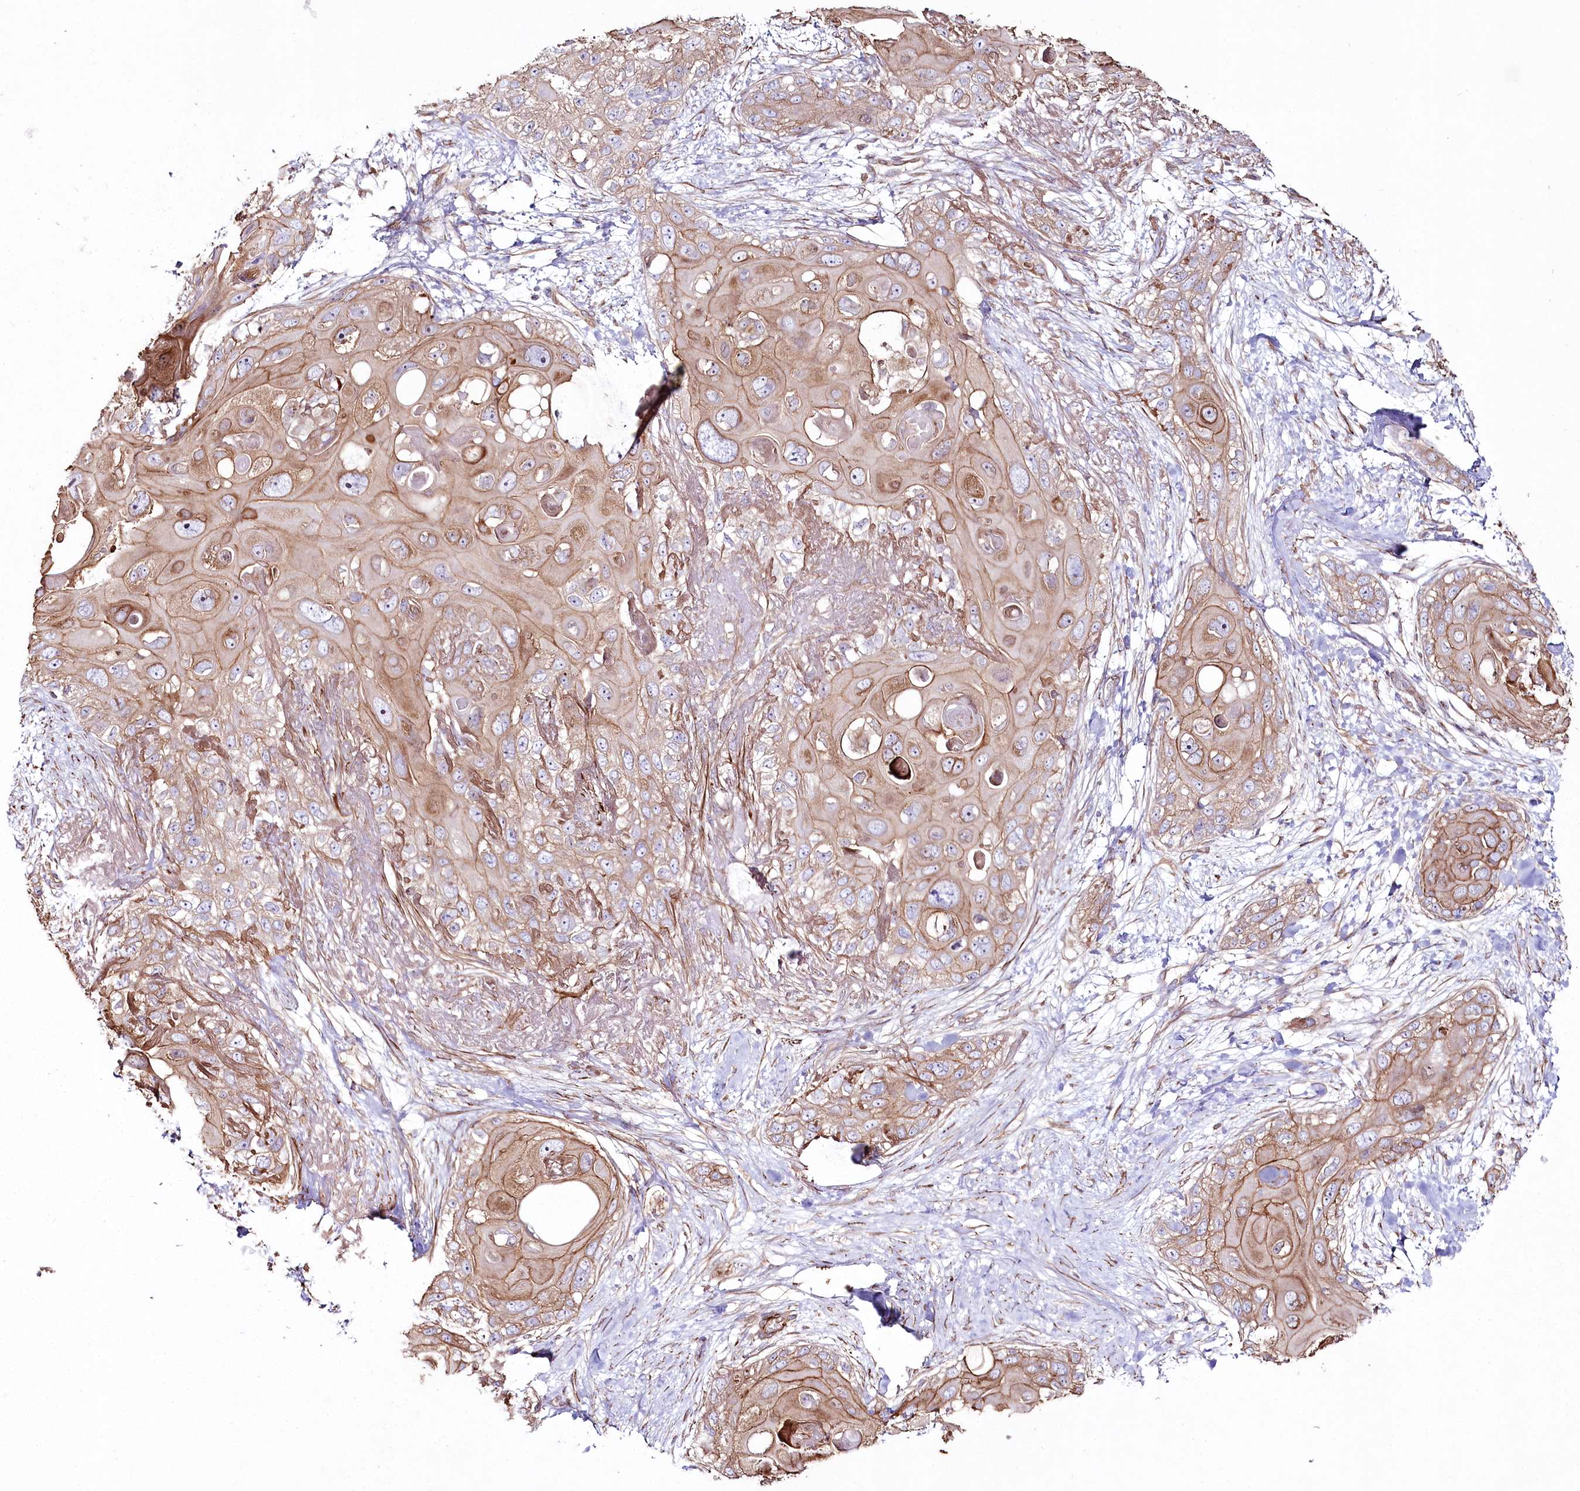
{"staining": {"intensity": "moderate", "quantity": ">75%", "location": "cytoplasmic/membranous"}, "tissue": "skin cancer", "cell_type": "Tumor cells", "image_type": "cancer", "snomed": [{"axis": "morphology", "description": "Normal tissue, NOS"}, {"axis": "morphology", "description": "Squamous cell carcinoma, NOS"}, {"axis": "topography", "description": "Skin"}], "caption": "Tumor cells exhibit medium levels of moderate cytoplasmic/membranous positivity in approximately >75% of cells in squamous cell carcinoma (skin). The staining was performed using DAB, with brown indicating positive protein expression. Nuclei are stained blue with hematoxylin.", "gene": "SUMF1", "patient": {"sex": "male", "age": 72}}